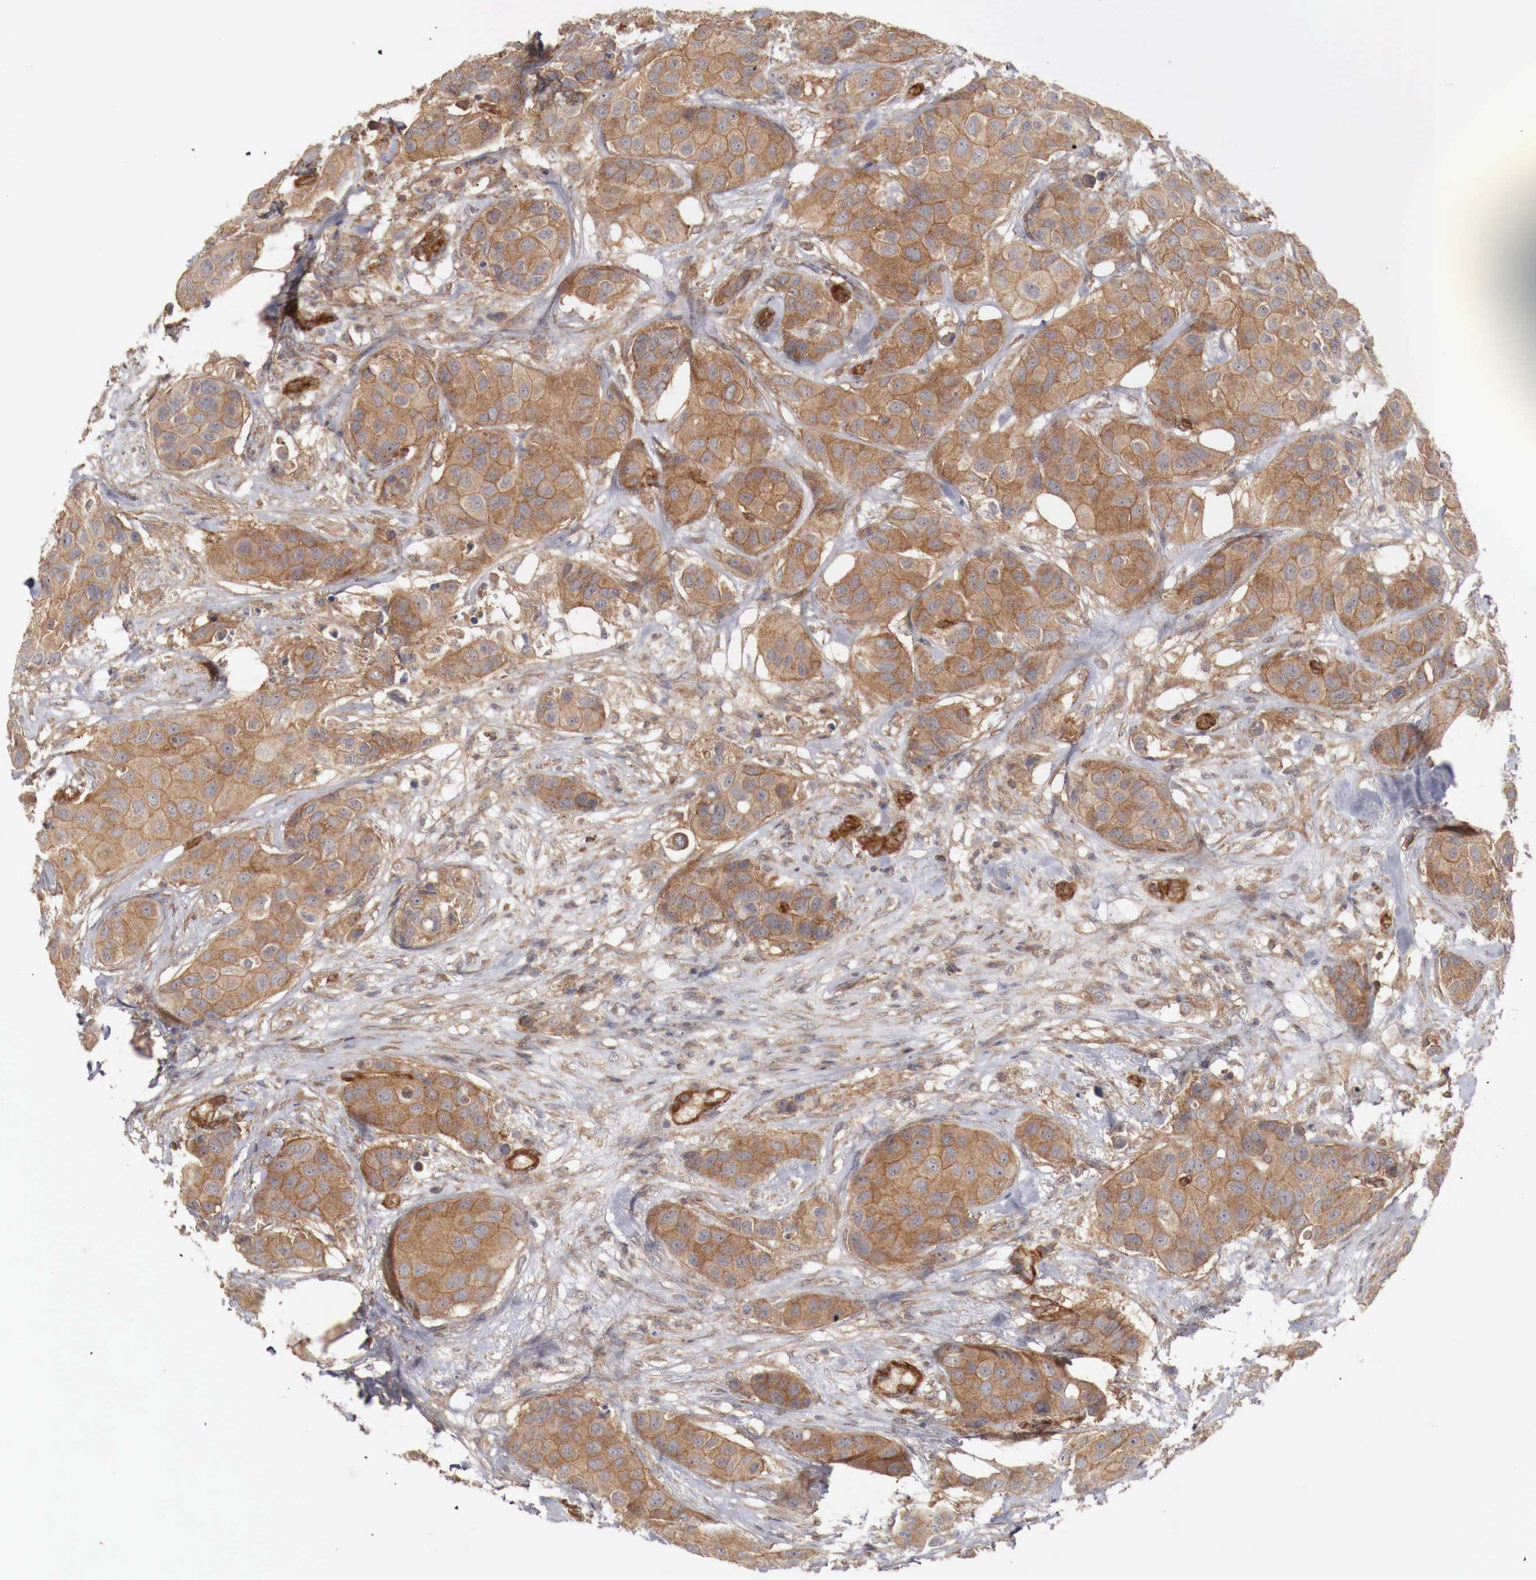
{"staining": {"intensity": "moderate", "quantity": ">75%", "location": "cytoplasmic/membranous"}, "tissue": "breast cancer", "cell_type": "Tumor cells", "image_type": "cancer", "snomed": [{"axis": "morphology", "description": "Duct carcinoma"}, {"axis": "topography", "description": "Breast"}], "caption": "Immunohistochemical staining of human intraductal carcinoma (breast) exhibits medium levels of moderate cytoplasmic/membranous positivity in approximately >75% of tumor cells. The protein of interest is shown in brown color, while the nuclei are stained blue.", "gene": "ARMCX4", "patient": {"sex": "female", "age": 68}}